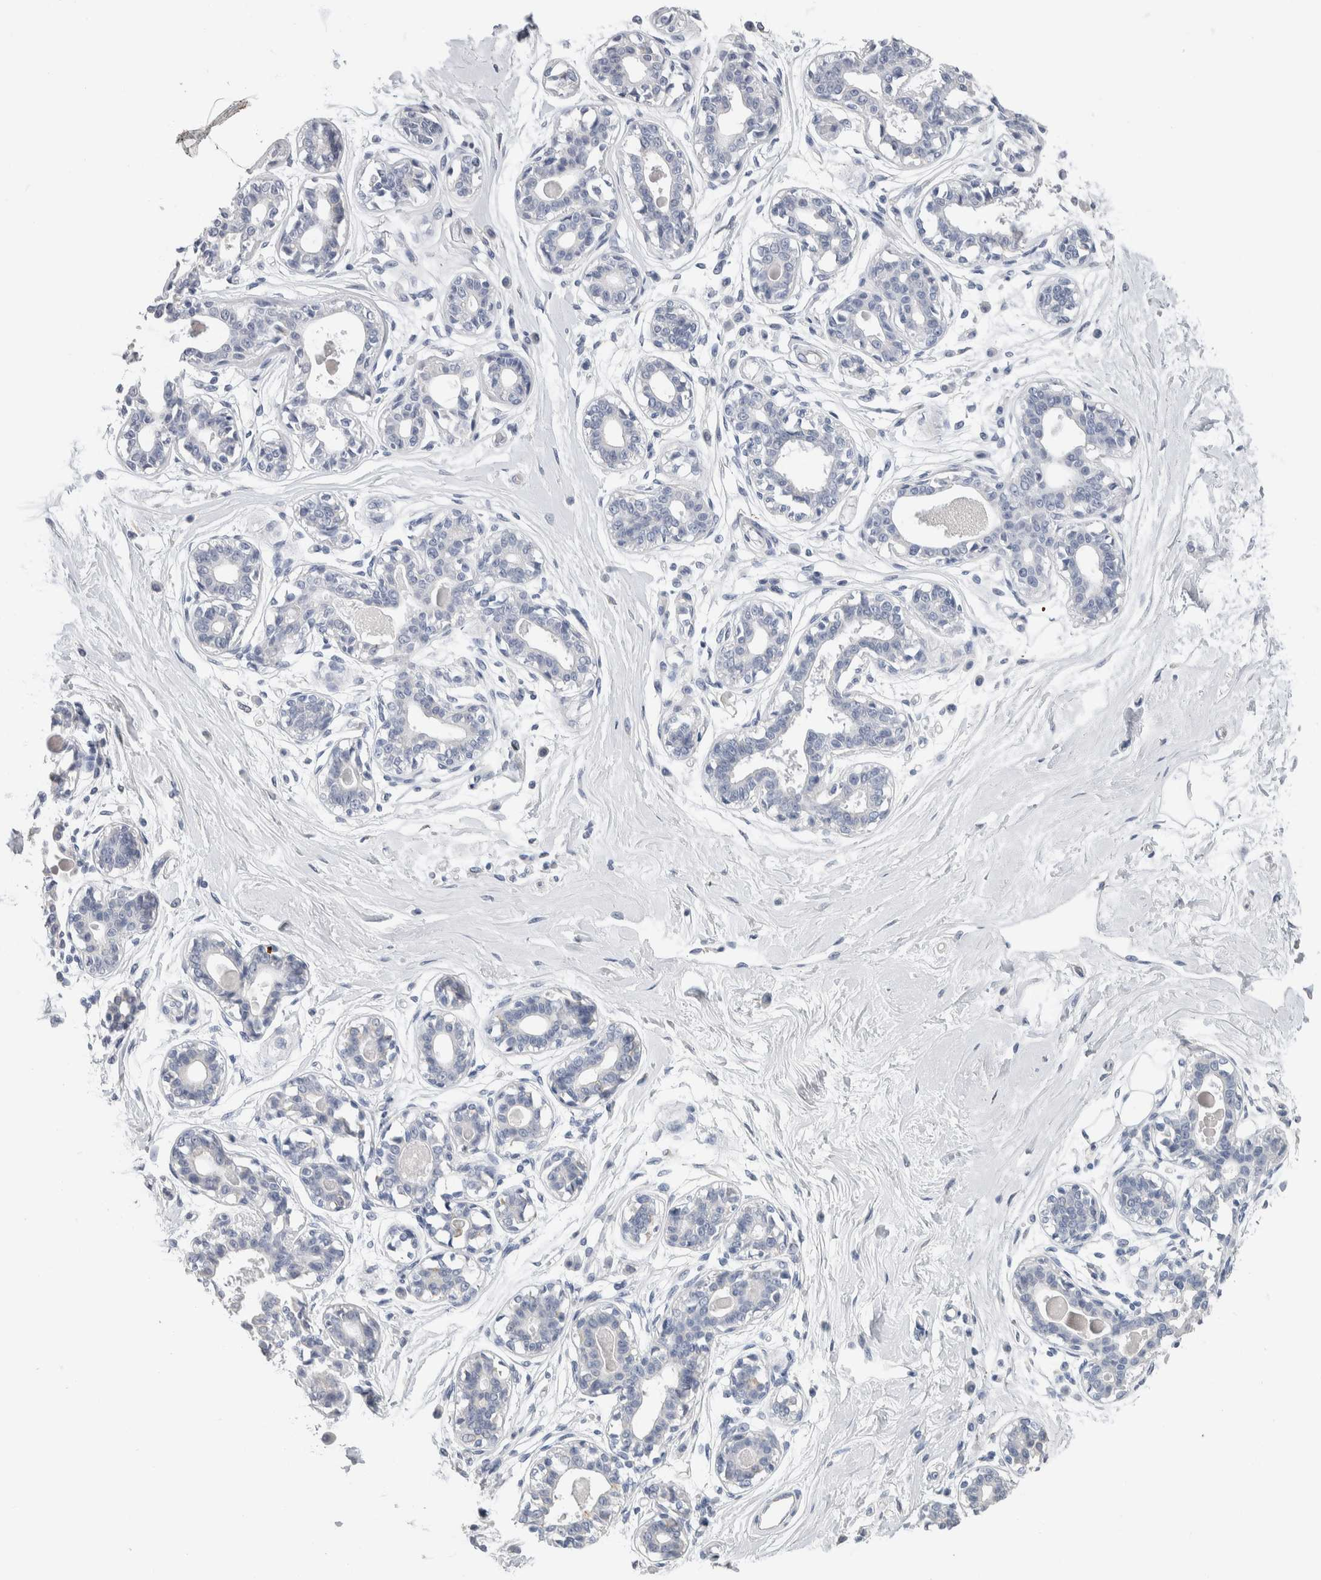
{"staining": {"intensity": "negative", "quantity": "none", "location": "none"}, "tissue": "breast", "cell_type": "Adipocytes", "image_type": "normal", "snomed": [{"axis": "morphology", "description": "Normal tissue, NOS"}, {"axis": "topography", "description": "Breast"}], "caption": "IHC of normal breast shows no staining in adipocytes.", "gene": "NEFM", "patient": {"sex": "female", "age": 45}}